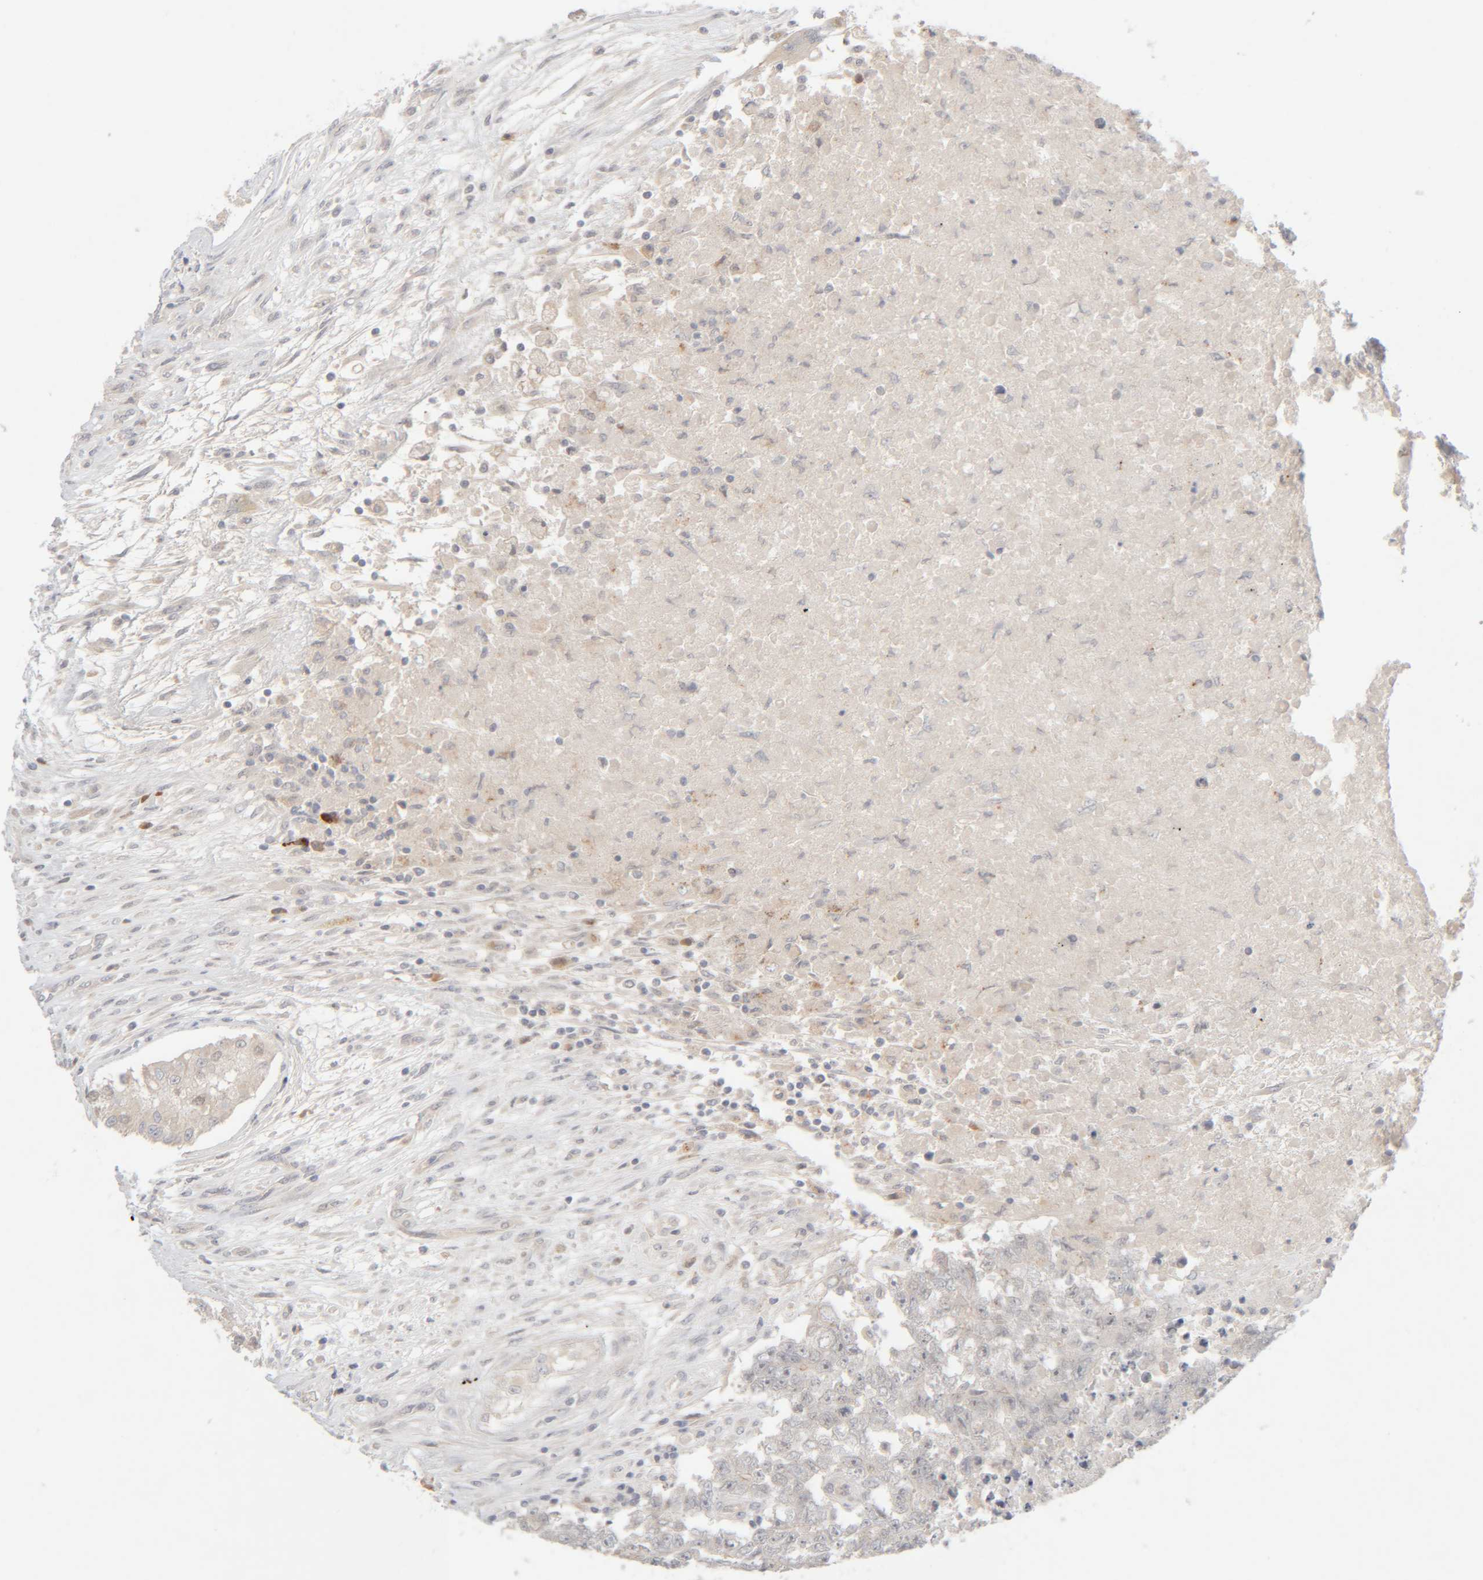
{"staining": {"intensity": "negative", "quantity": "none", "location": "none"}, "tissue": "testis cancer", "cell_type": "Tumor cells", "image_type": "cancer", "snomed": [{"axis": "morphology", "description": "Carcinoma, Embryonal, NOS"}, {"axis": "topography", "description": "Testis"}], "caption": "This is an immunohistochemistry histopathology image of testis embryonal carcinoma. There is no expression in tumor cells.", "gene": "CHKA", "patient": {"sex": "male", "age": 25}}